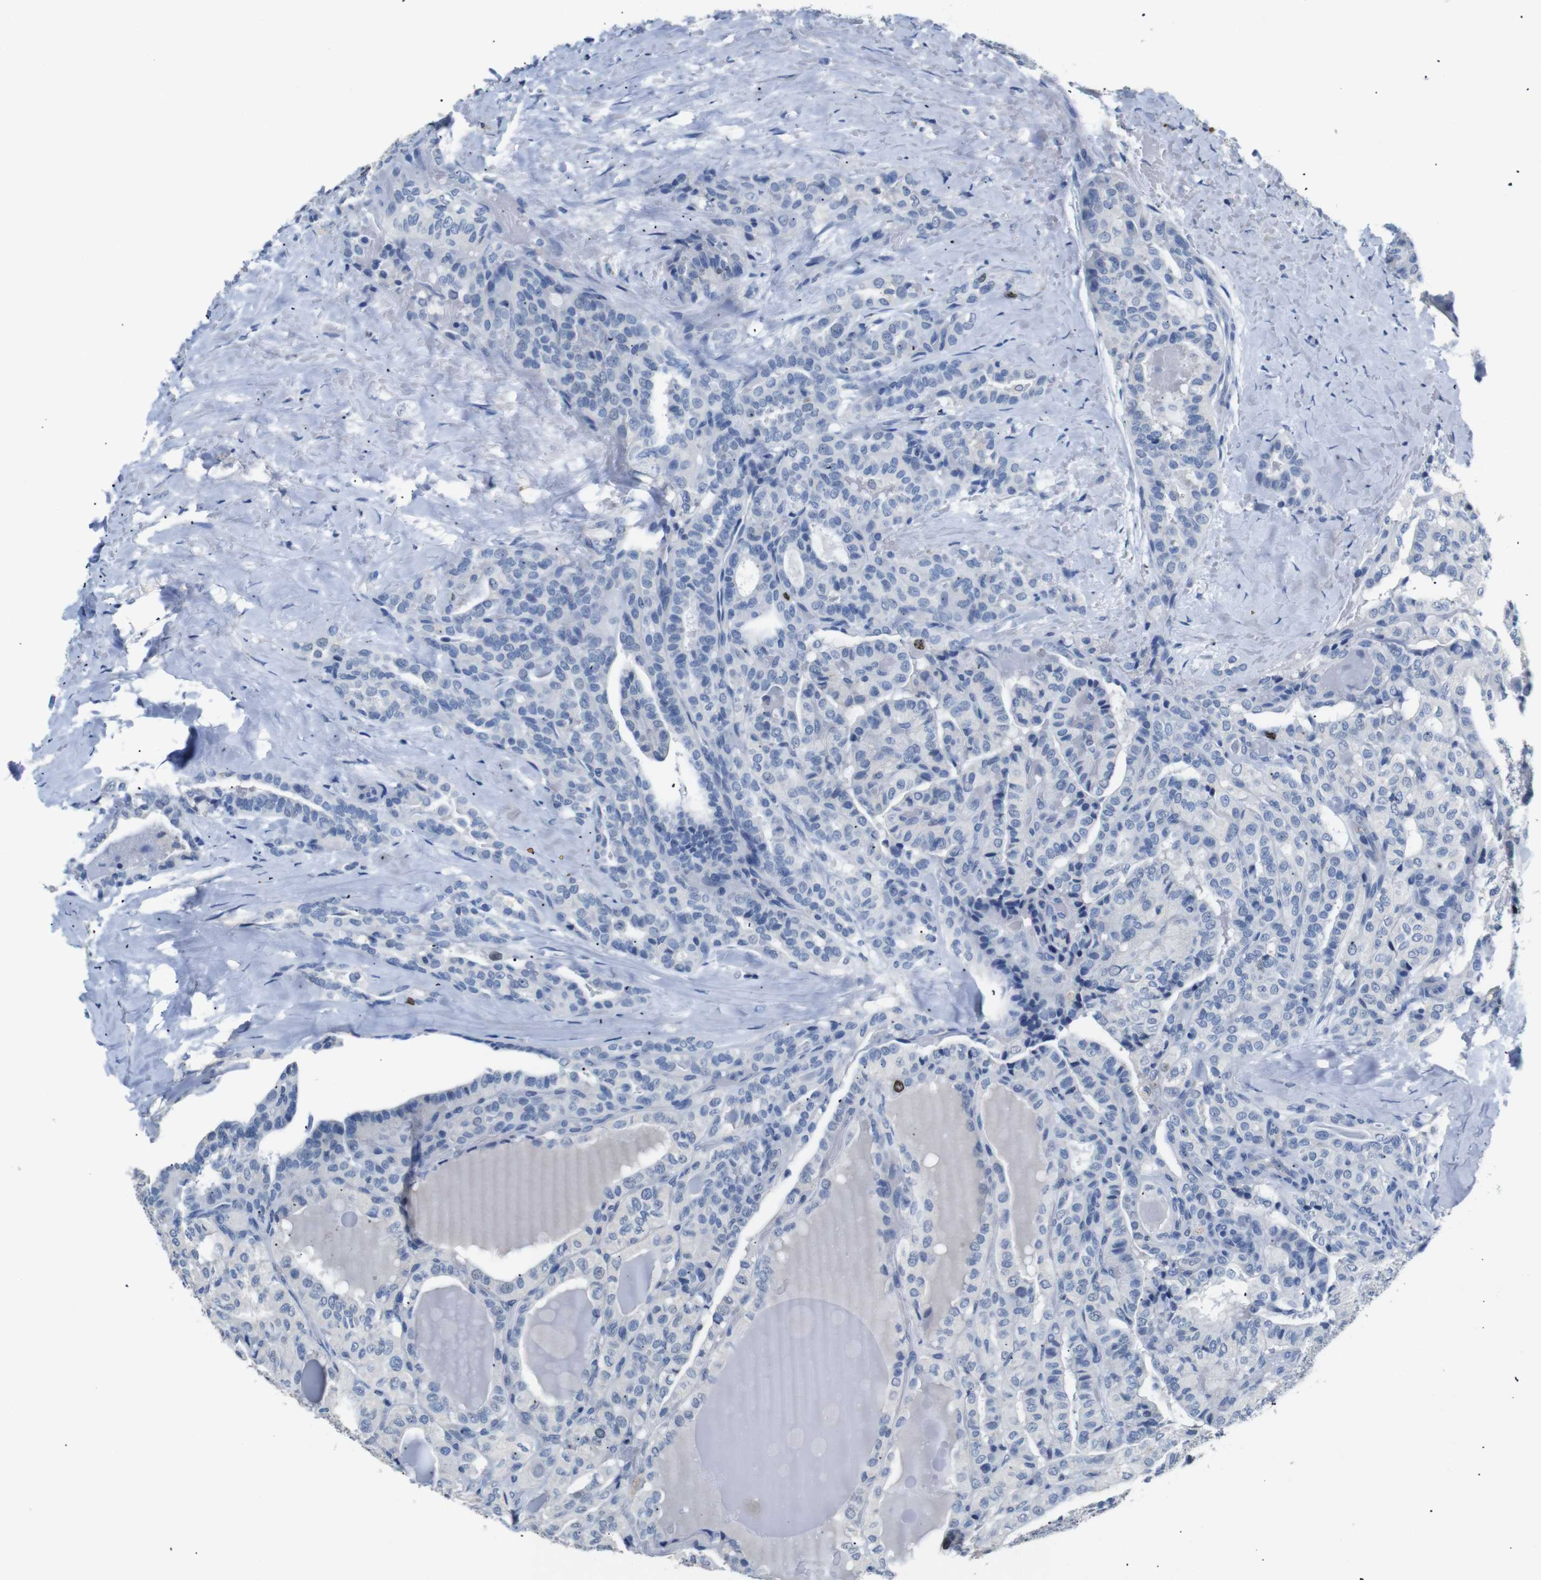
{"staining": {"intensity": "negative", "quantity": "none", "location": "none"}, "tissue": "thyroid cancer", "cell_type": "Tumor cells", "image_type": "cancer", "snomed": [{"axis": "morphology", "description": "Papillary adenocarcinoma, NOS"}, {"axis": "topography", "description": "Thyroid gland"}], "caption": "IHC histopathology image of papillary adenocarcinoma (thyroid) stained for a protein (brown), which demonstrates no staining in tumor cells.", "gene": "INCENP", "patient": {"sex": "male", "age": 77}}